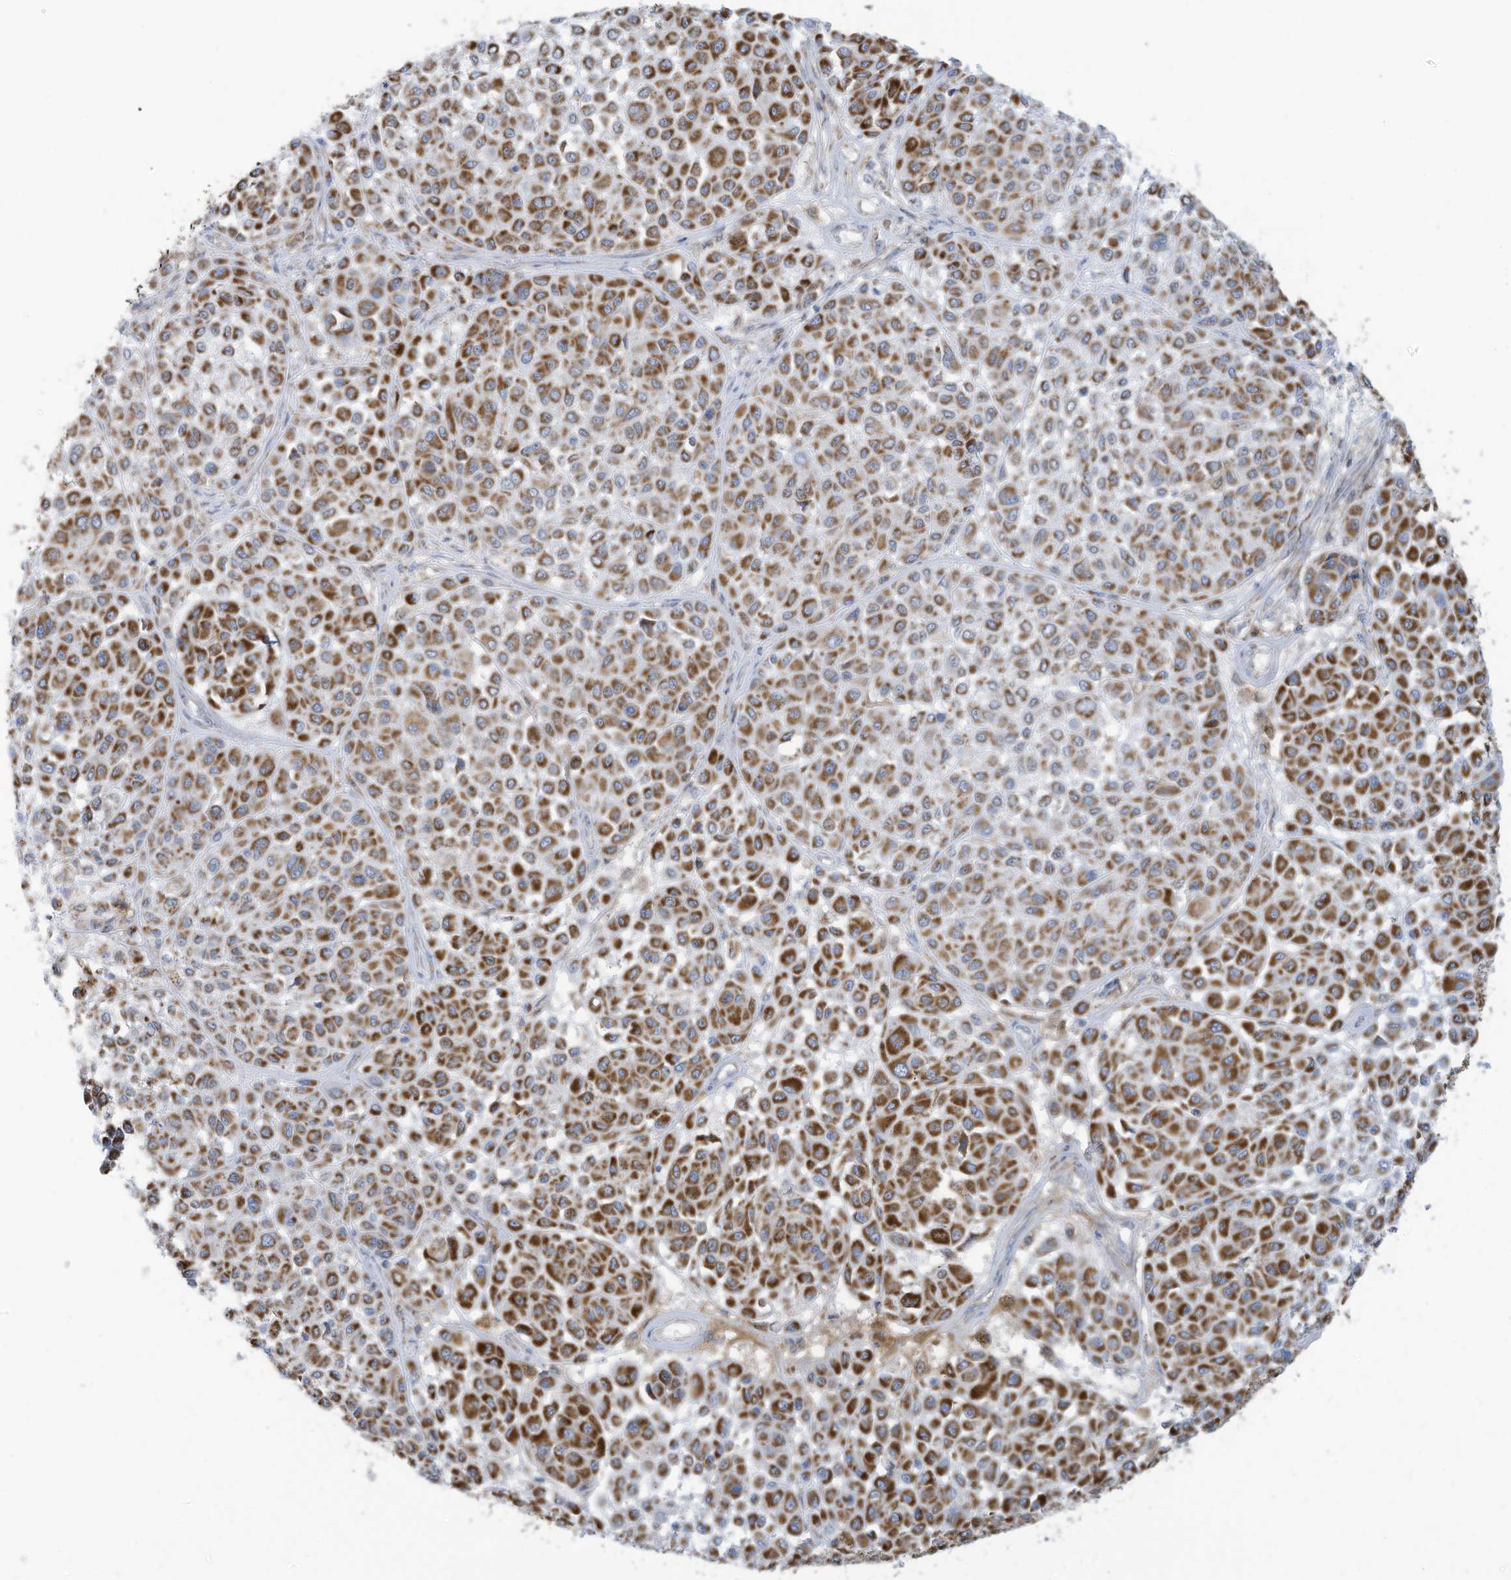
{"staining": {"intensity": "moderate", "quantity": ">75%", "location": "cytoplasmic/membranous"}, "tissue": "melanoma", "cell_type": "Tumor cells", "image_type": "cancer", "snomed": [{"axis": "morphology", "description": "Malignant melanoma, Metastatic site"}, {"axis": "topography", "description": "Soft tissue"}], "caption": "Malignant melanoma (metastatic site) tissue exhibits moderate cytoplasmic/membranous positivity in about >75% of tumor cells, visualized by immunohistochemistry.", "gene": "NLN", "patient": {"sex": "male", "age": 41}}